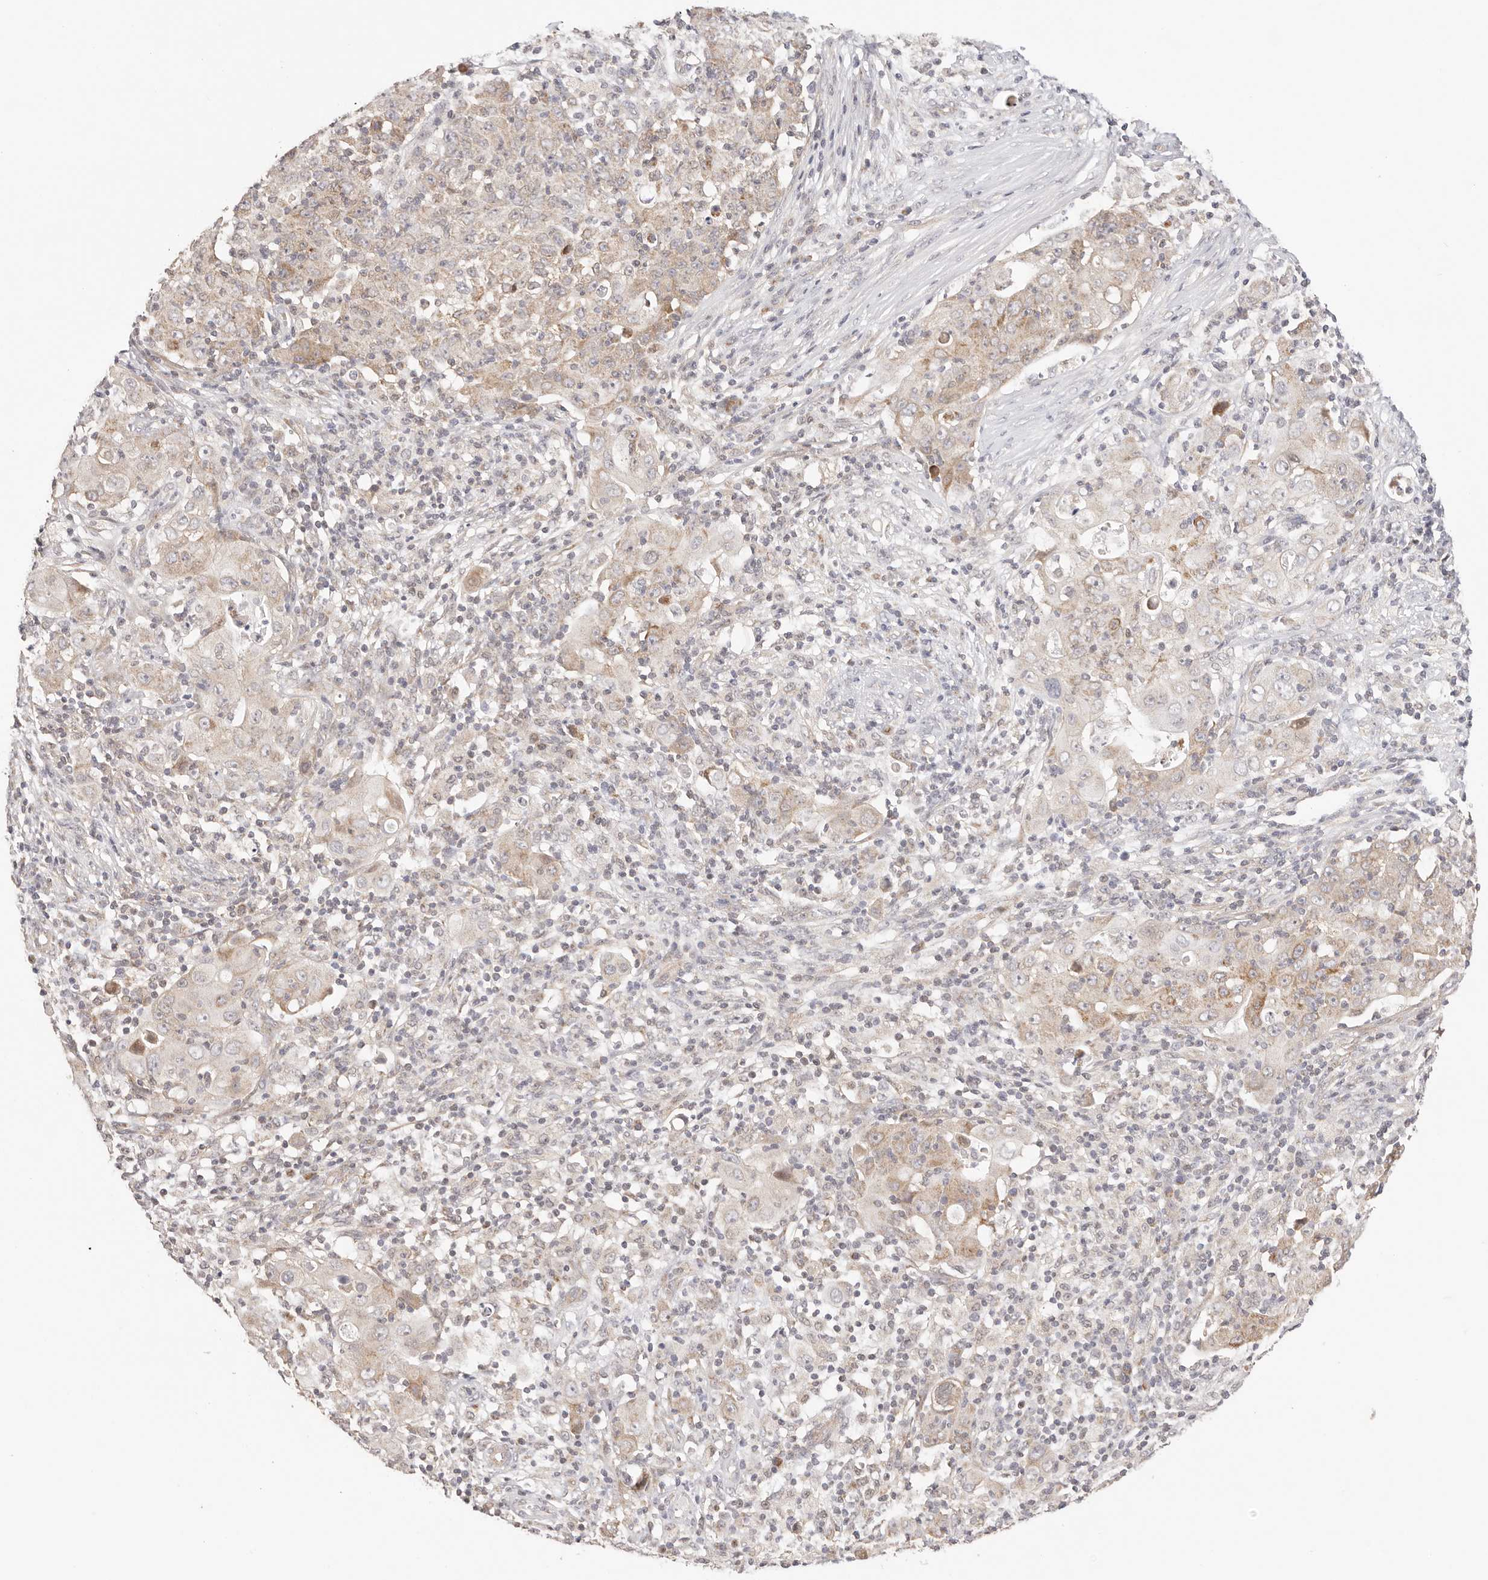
{"staining": {"intensity": "weak", "quantity": "<25%", "location": "cytoplasmic/membranous"}, "tissue": "ovarian cancer", "cell_type": "Tumor cells", "image_type": "cancer", "snomed": [{"axis": "morphology", "description": "Carcinoma, endometroid"}, {"axis": "topography", "description": "Ovary"}], "caption": "Immunohistochemical staining of human endometroid carcinoma (ovarian) shows no significant positivity in tumor cells.", "gene": "KCMF1", "patient": {"sex": "female", "age": 42}}